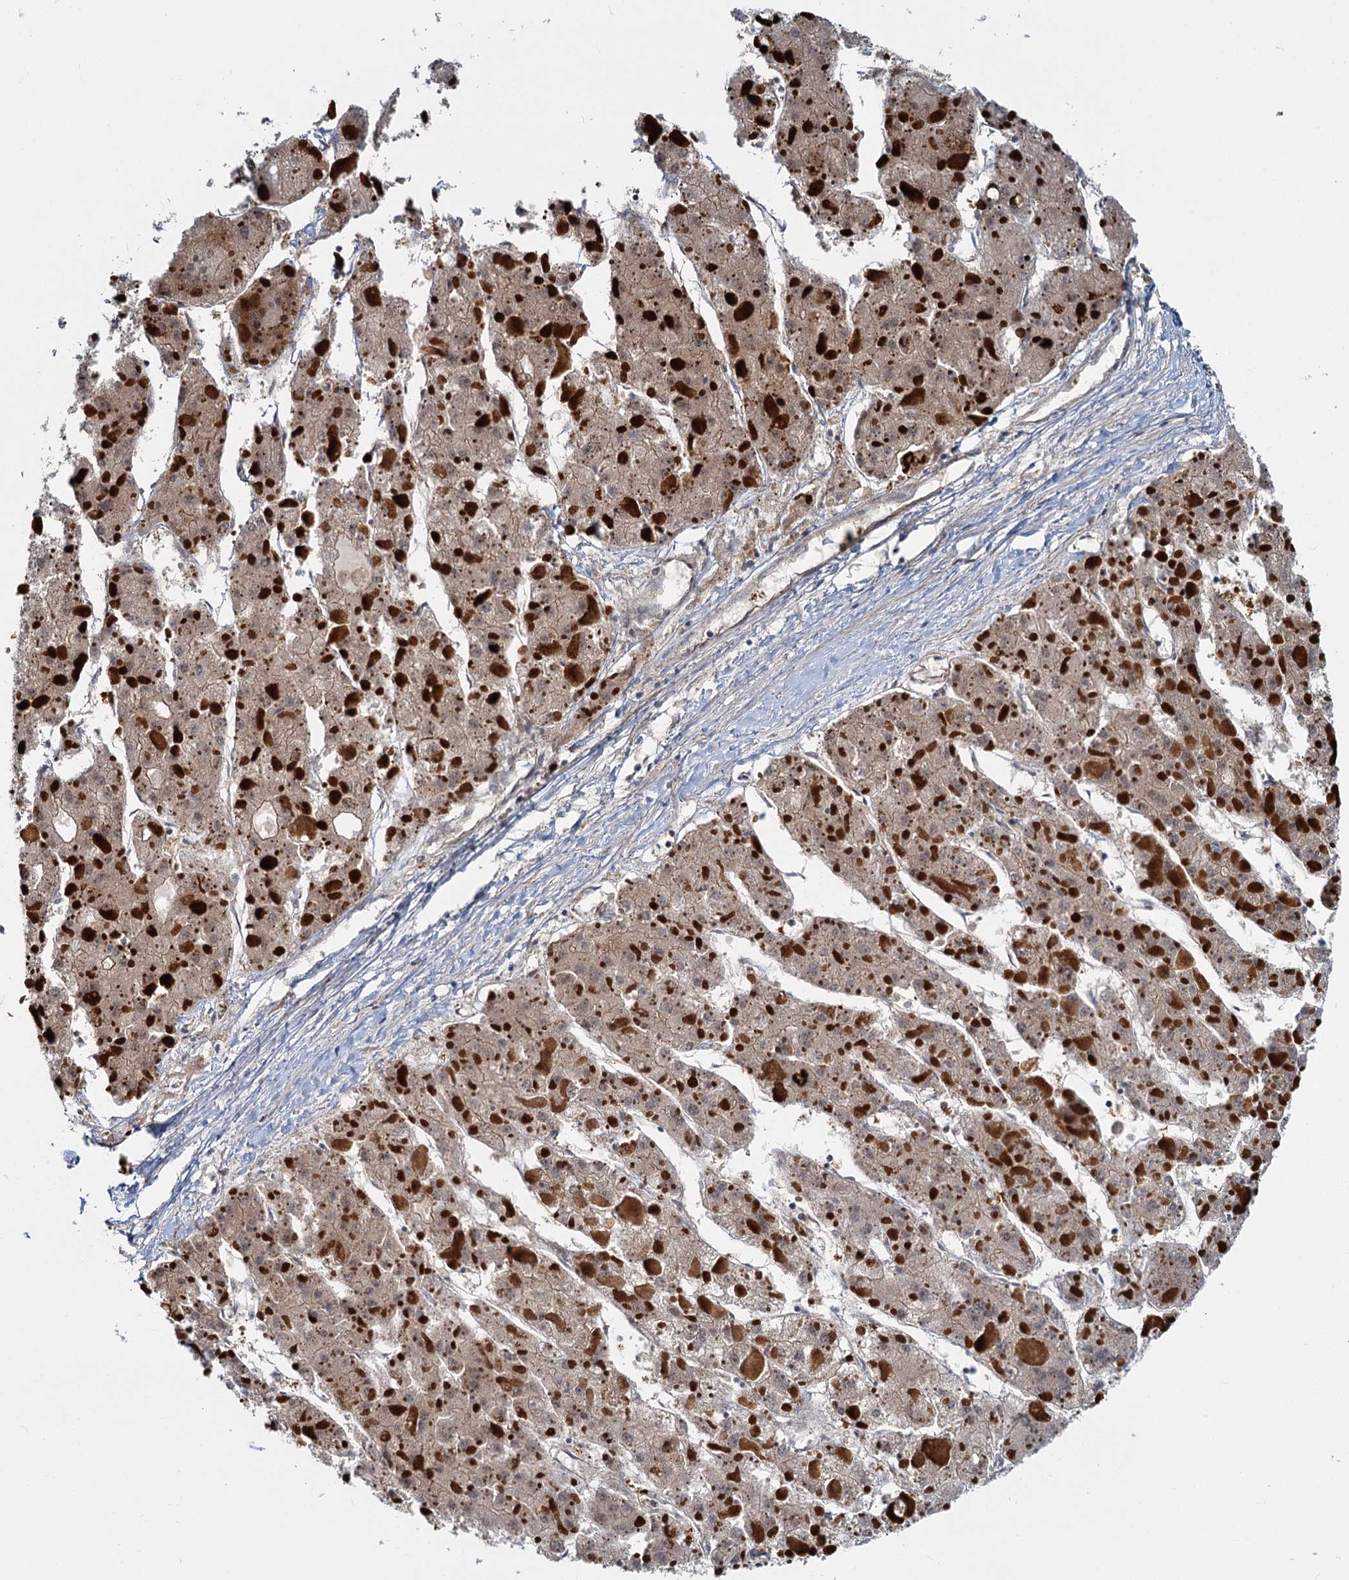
{"staining": {"intensity": "moderate", "quantity": ">75%", "location": "cytoplasmic/membranous"}, "tissue": "liver cancer", "cell_type": "Tumor cells", "image_type": "cancer", "snomed": [{"axis": "morphology", "description": "Carcinoma, Hepatocellular, NOS"}, {"axis": "topography", "description": "Liver"}], "caption": "Immunohistochemistry of liver cancer (hepatocellular carcinoma) displays medium levels of moderate cytoplasmic/membranous expression in about >75% of tumor cells.", "gene": "ADCY2", "patient": {"sex": "female", "age": 73}}